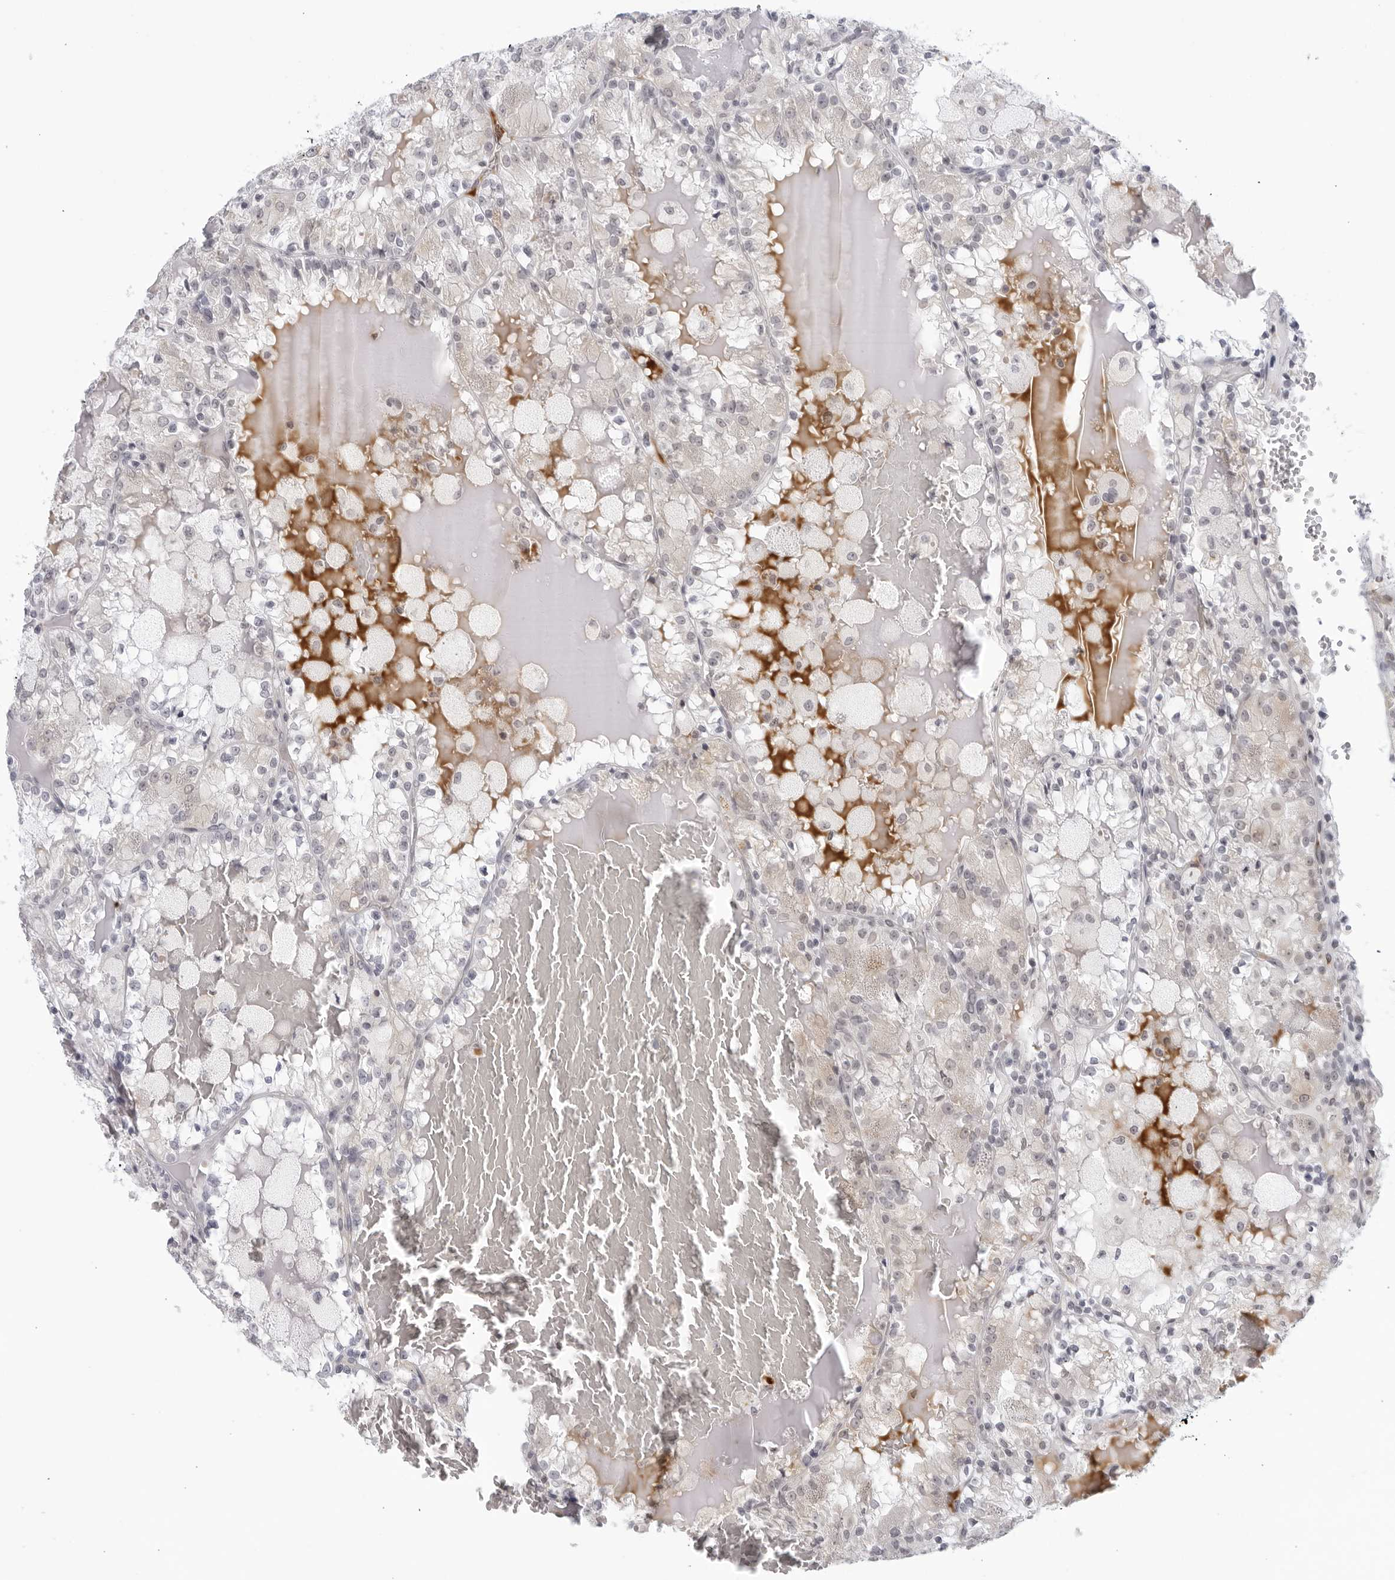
{"staining": {"intensity": "weak", "quantity": "<25%", "location": "cytoplasmic/membranous"}, "tissue": "renal cancer", "cell_type": "Tumor cells", "image_type": "cancer", "snomed": [{"axis": "morphology", "description": "Adenocarcinoma, NOS"}, {"axis": "topography", "description": "Kidney"}], "caption": "This is an immunohistochemistry (IHC) image of renal cancer. There is no positivity in tumor cells.", "gene": "WDTC1", "patient": {"sex": "female", "age": 56}}